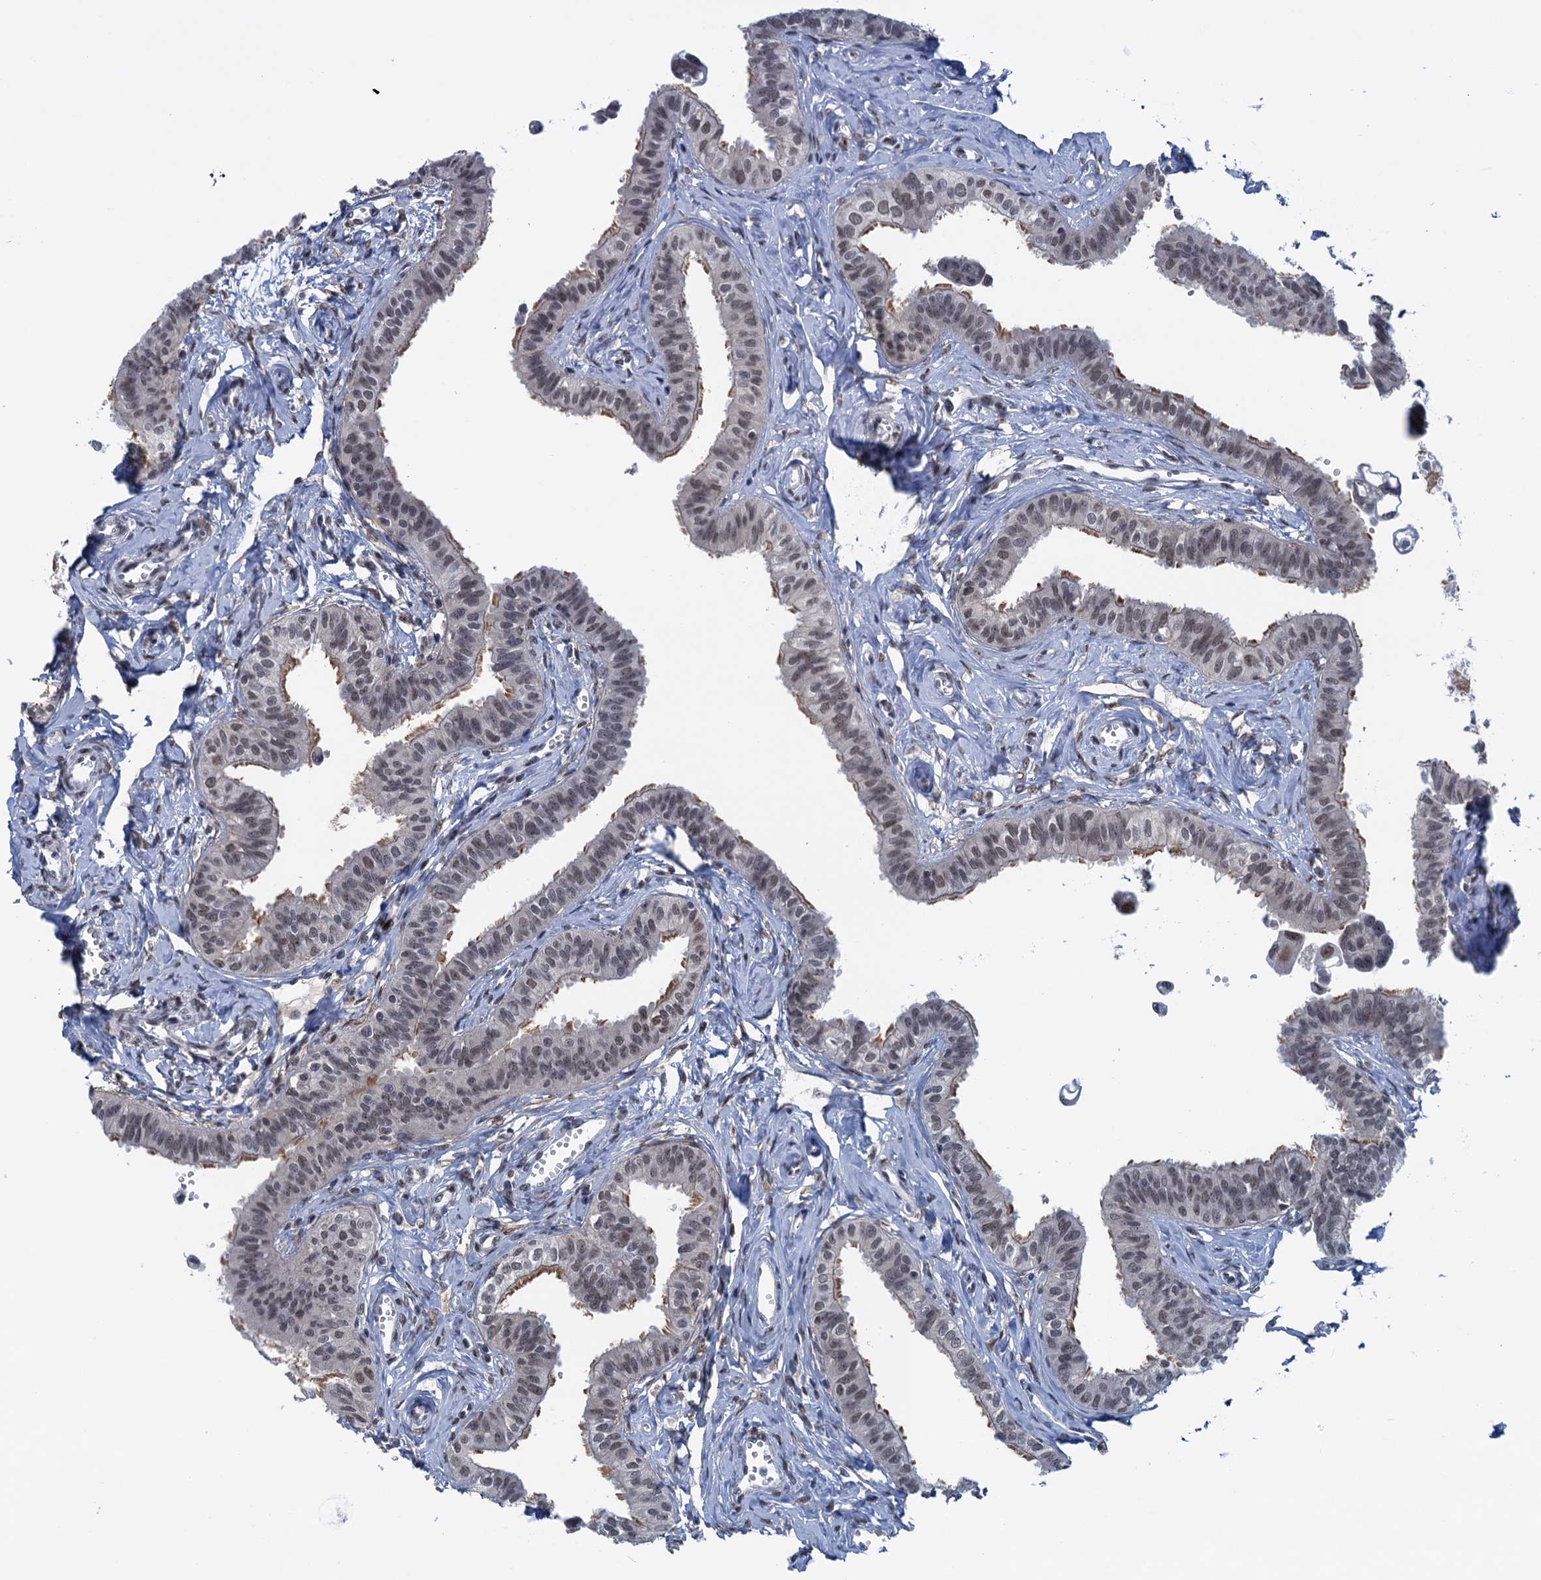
{"staining": {"intensity": "moderate", "quantity": ">75%", "location": "nuclear"}, "tissue": "fallopian tube", "cell_type": "Glandular cells", "image_type": "normal", "snomed": [{"axis": "morphology", "description": "Normal tissue, NOS"}, {"axis": "morphology", "description": "Carcinoma, NOS"}, {"axis": "topography", "description": "Fallopian tube"}, {"axis": "topography", "description": "Ovary"}], "caption": "Fallopian tube stained with DAB (3,3'-diaminobenzidine) immunohistochemistry reveals medium levels of moderate nuclear positivity in approximately >75% of glandular cells.", "gene": "SAE1", "patient": {"sex": "female", "age": 59}}